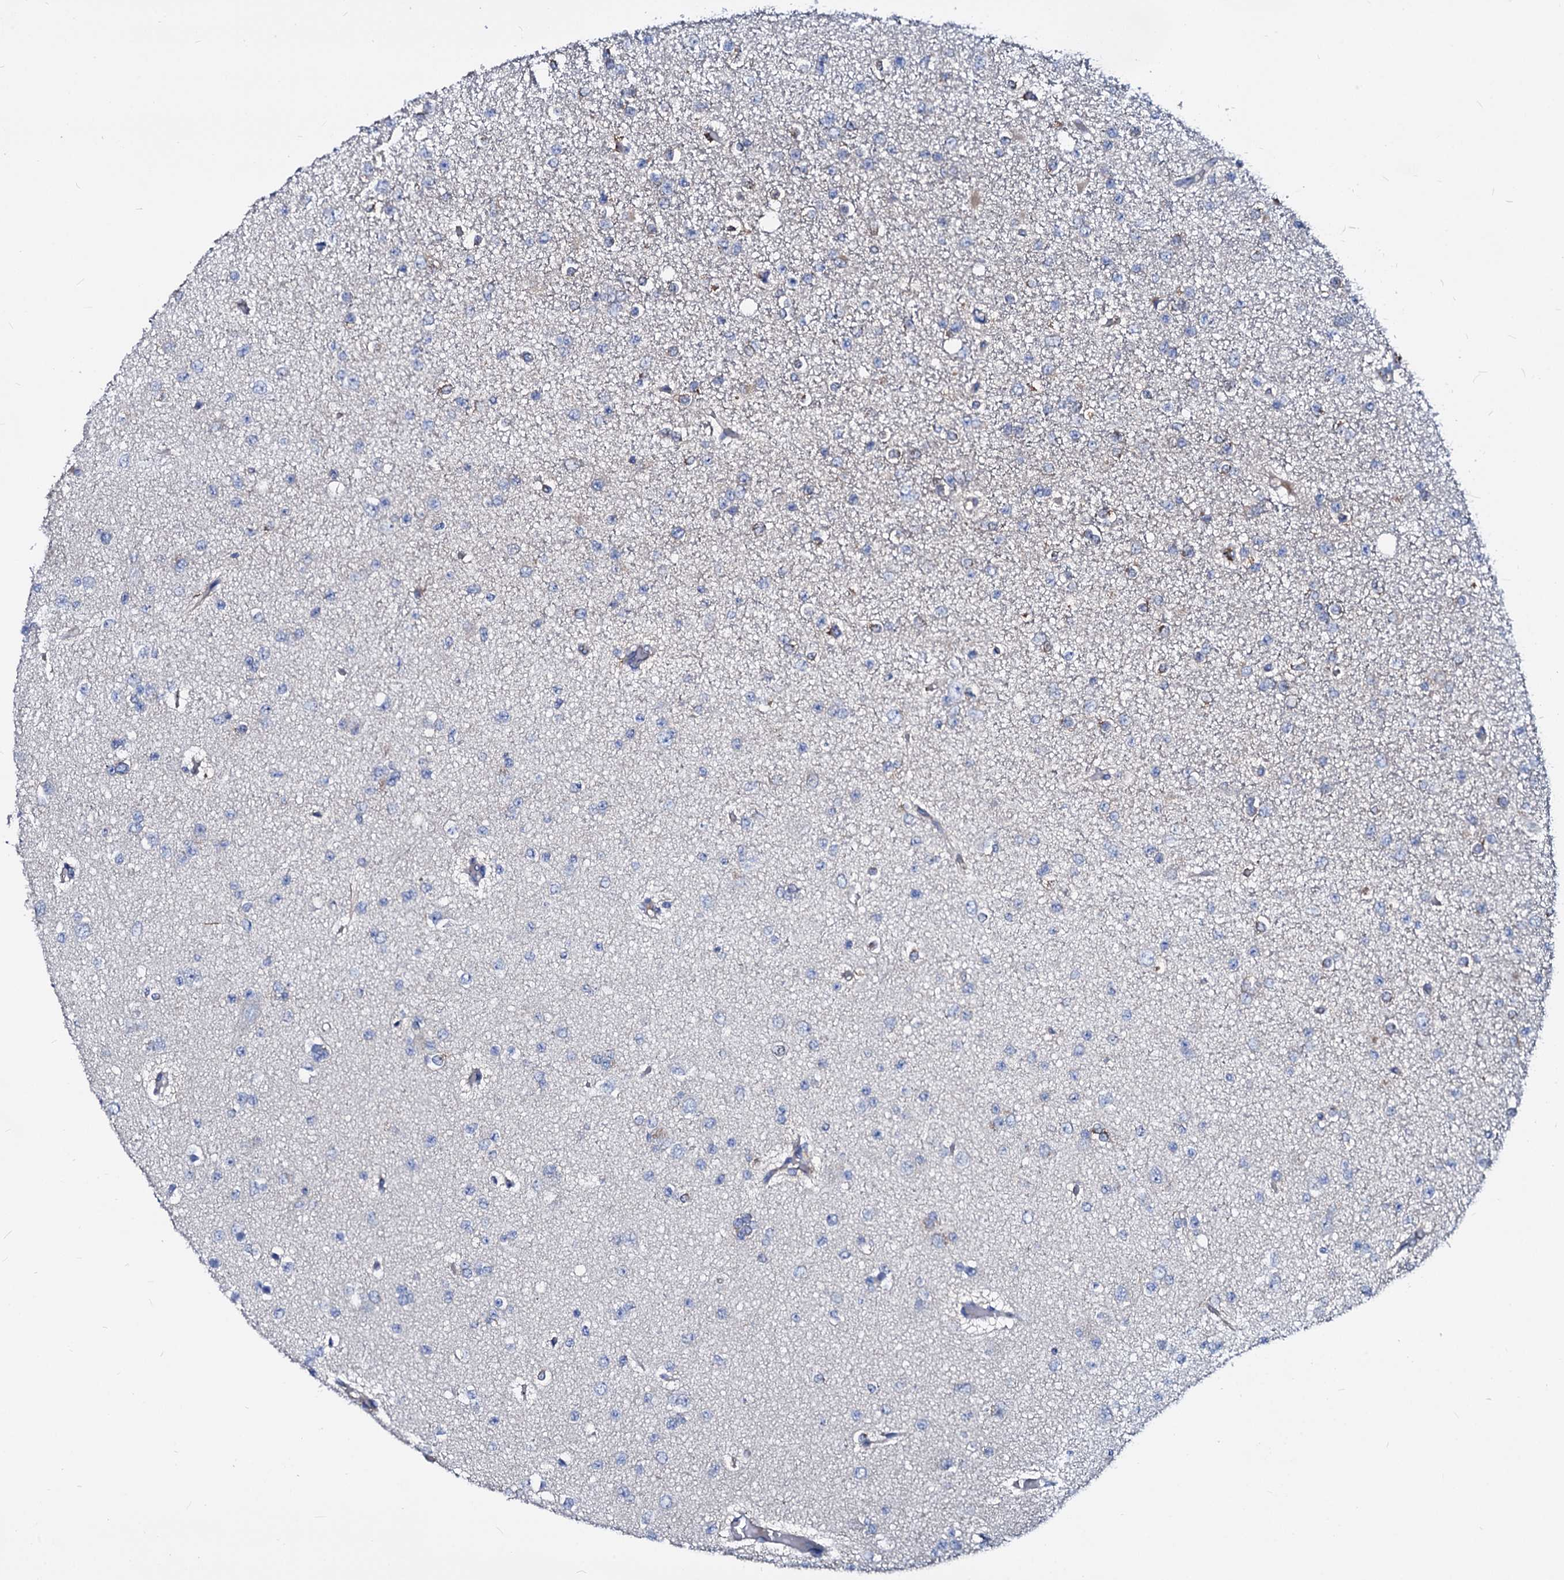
{"staining": {"intensity": "negative", "quantity": "none", "location": "none"}, "tissue": "glioma", "cell_type": "Tumor cells", "image_type": "cancer", "snomed": [{"axis": "morphology", "description": "Glioma, malignant, Low grade"}, {"axis": "topography", "description": "Brain"}], "caption": "An immunohistochemistry (IHC) histopathology image of glioma is shown. There is no staining in tumor cells of glioma.", "gene": "CSKMT", "patient": {"sex": "female", "age": 22}}